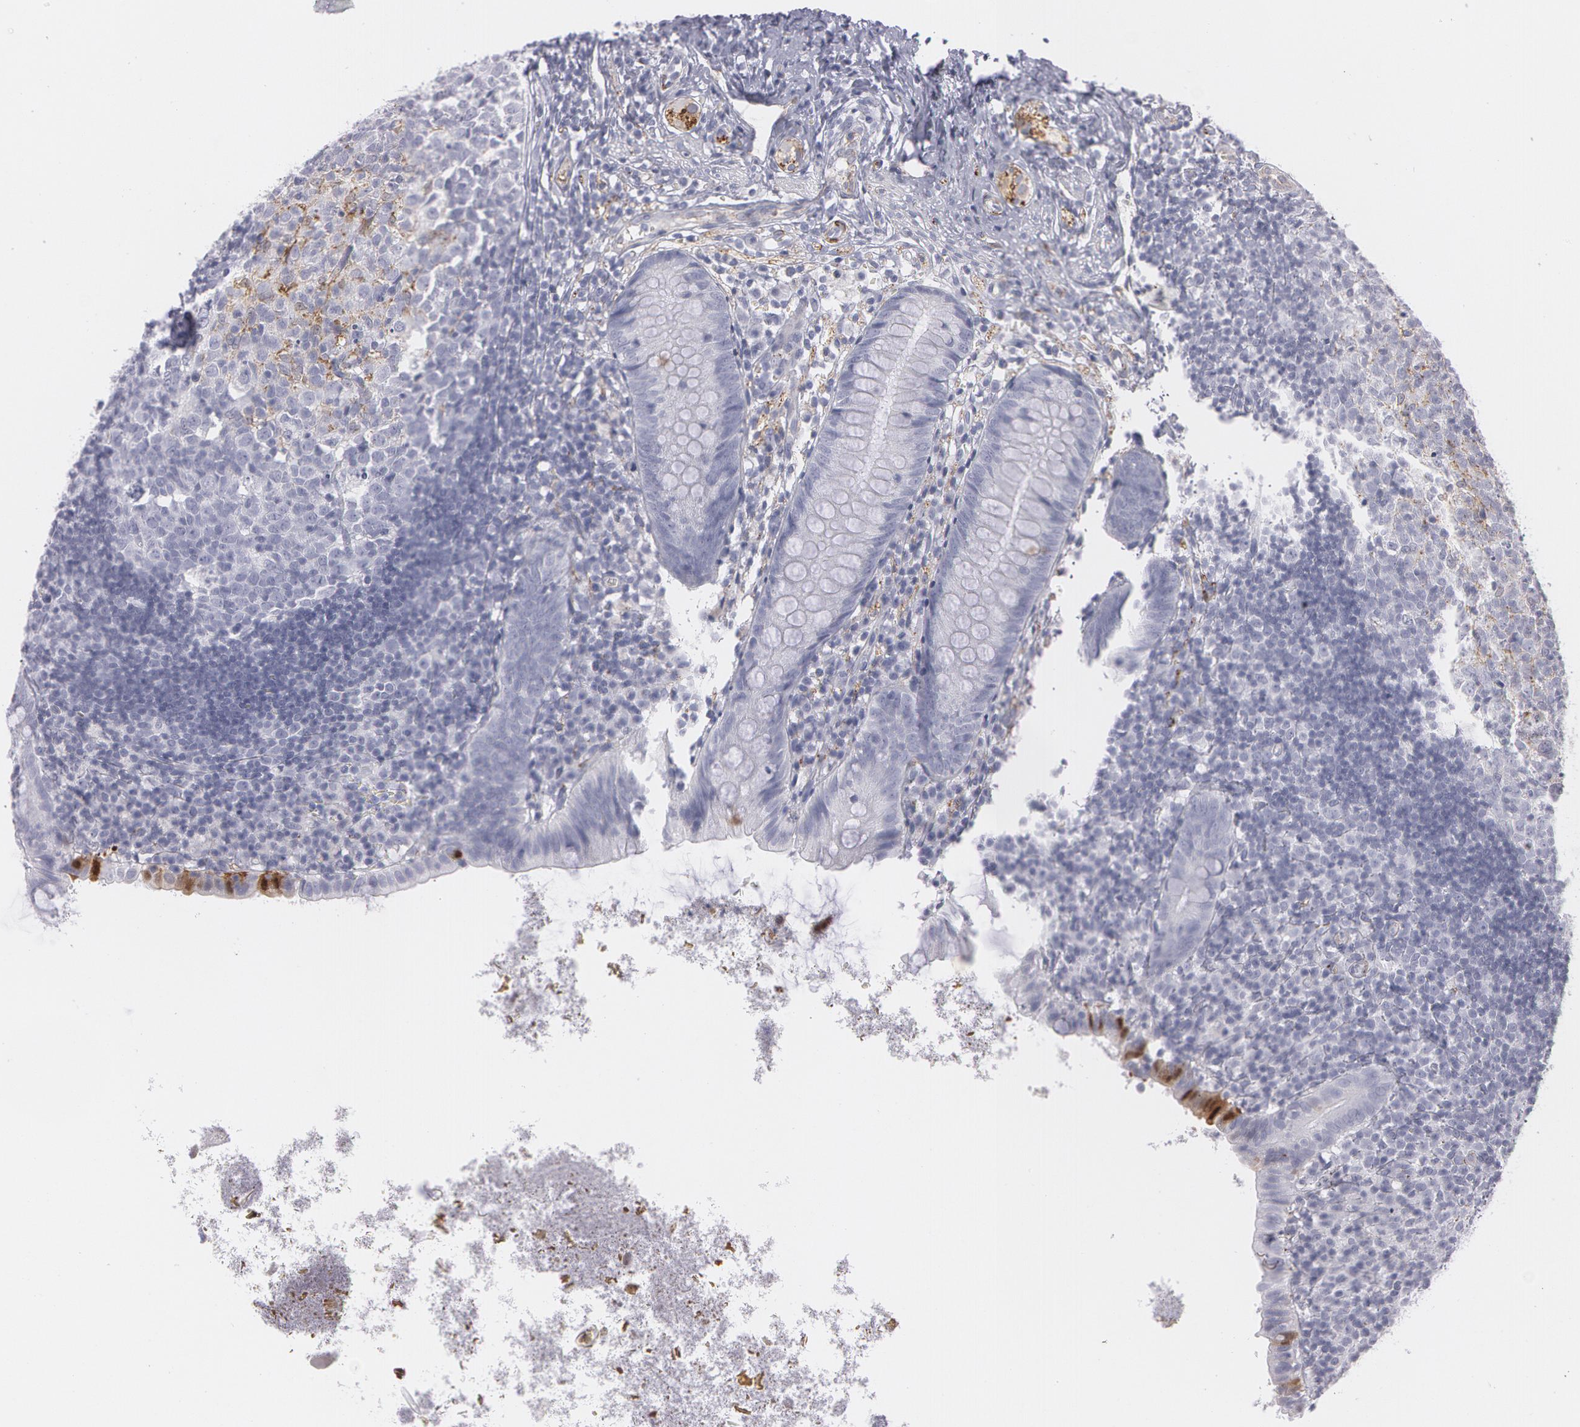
{"staining": {"intensity": "negative", "quantity": "none", "location": "none"}, "tissue": "appendix", "cell_type": "Glandular cells", "image_type": "normal", "snomed": [{"axis": "morphology", "description": "Normal tissue, NOS"}, {"axis": "topography", "description": "Appendix"}], "caption": "Immunohistochemistry (IHC) of normal appendix exhibits no positivity in glandular cells.", "gene": "SNCG", "patient": {"sex": "female", "age": 9}}